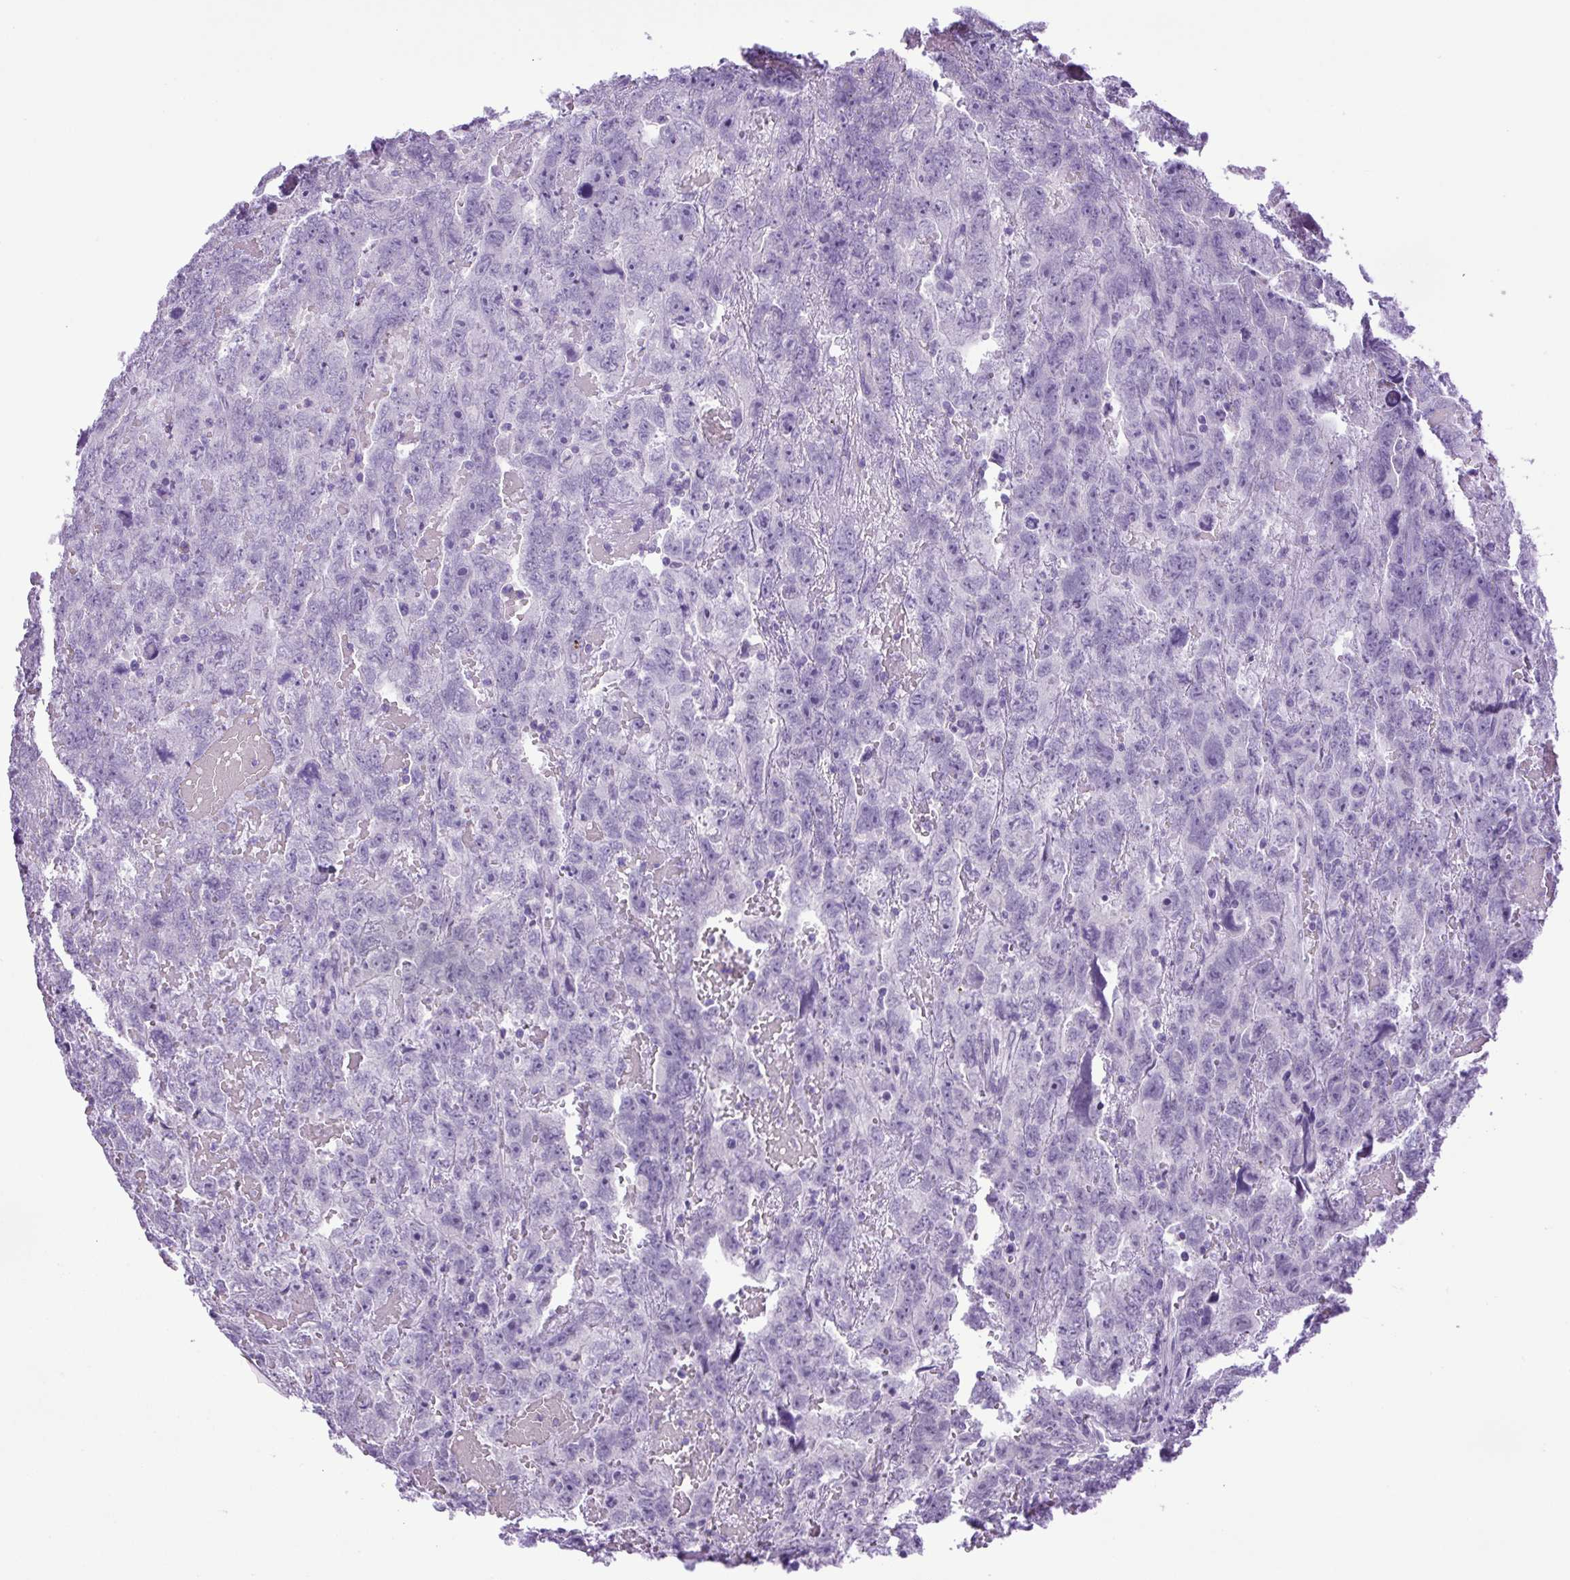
{"staining": {"intensity": "negative", "quantity": "none", "location": "none"}, "tissue": "testis cancer", "cell_type": "Tumor cells", "image_type": "cancer", "snomed": [{"axis": "morphology", "description": "Carcinoma, Embryonal, NOS"}, {"axis": "topography", "description": "Testis"}], "caption": "This is an immunohistochemistry (IHC) photomicrograph of testis cancer (embryonal carcinoma). There is no staining in tumor cells.", "gene": "KPNA1", "patient": {"sex": "male", "age": 45}}